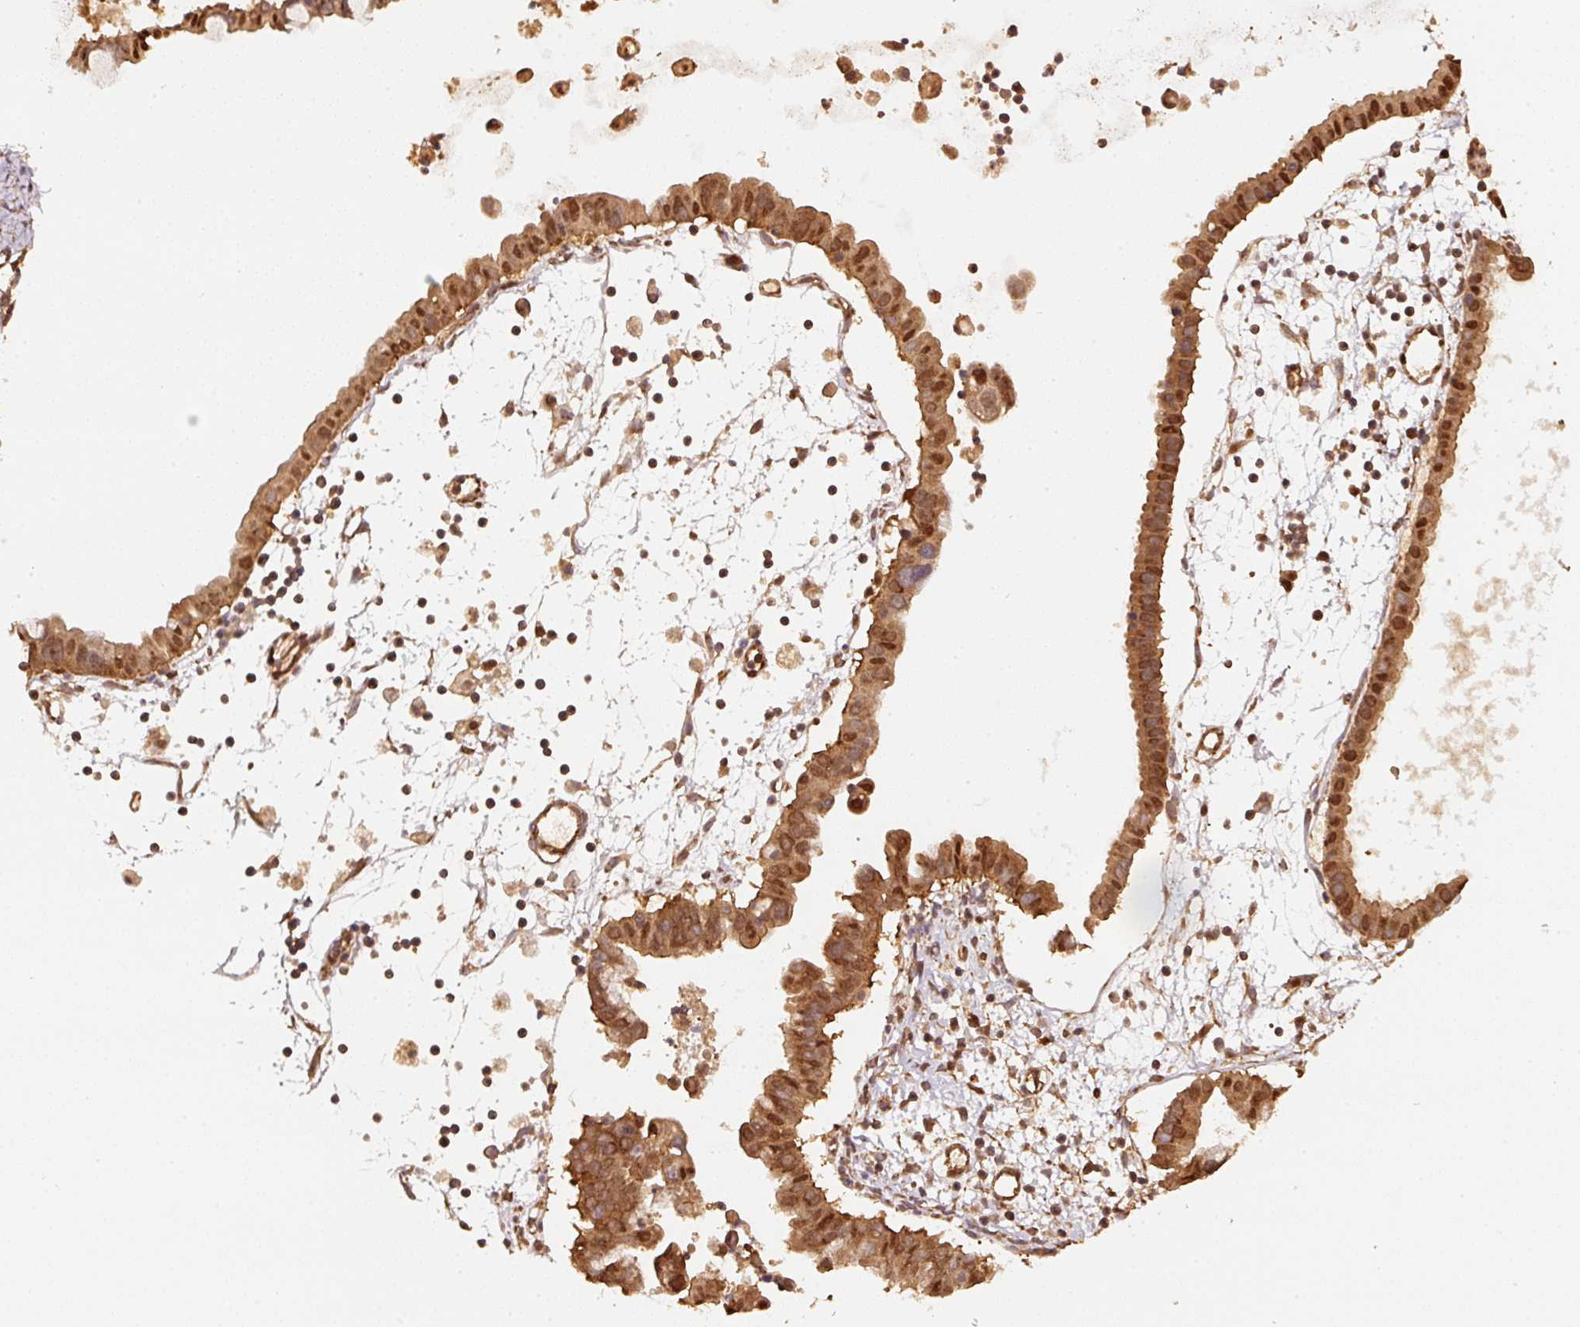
{"staining": {"intensity": "strong", "quantity": ">75%", "location": "cytoplasmic/membranous,nuclear"}, "tissue": "ovarian cancer", "cell_type": "Tumor cells", "image_type": "cancer", "snomed": [{"axis": "morphology", "description": "Cystadenocarcinoma, mucinous, NOS"}, {"axis": "topography", "description": "Ovary"}], "caption": "Immunohistochemical staining of human ovarian cancer demonstrates strong cytoplasmic/membranous and nuclear protein positivity in approximately >75% of tumor cells. (IHC, brightfield microscopy, high magnification).", "gene": "STAU1", "patient": {"sex": "female", "age": 61}}